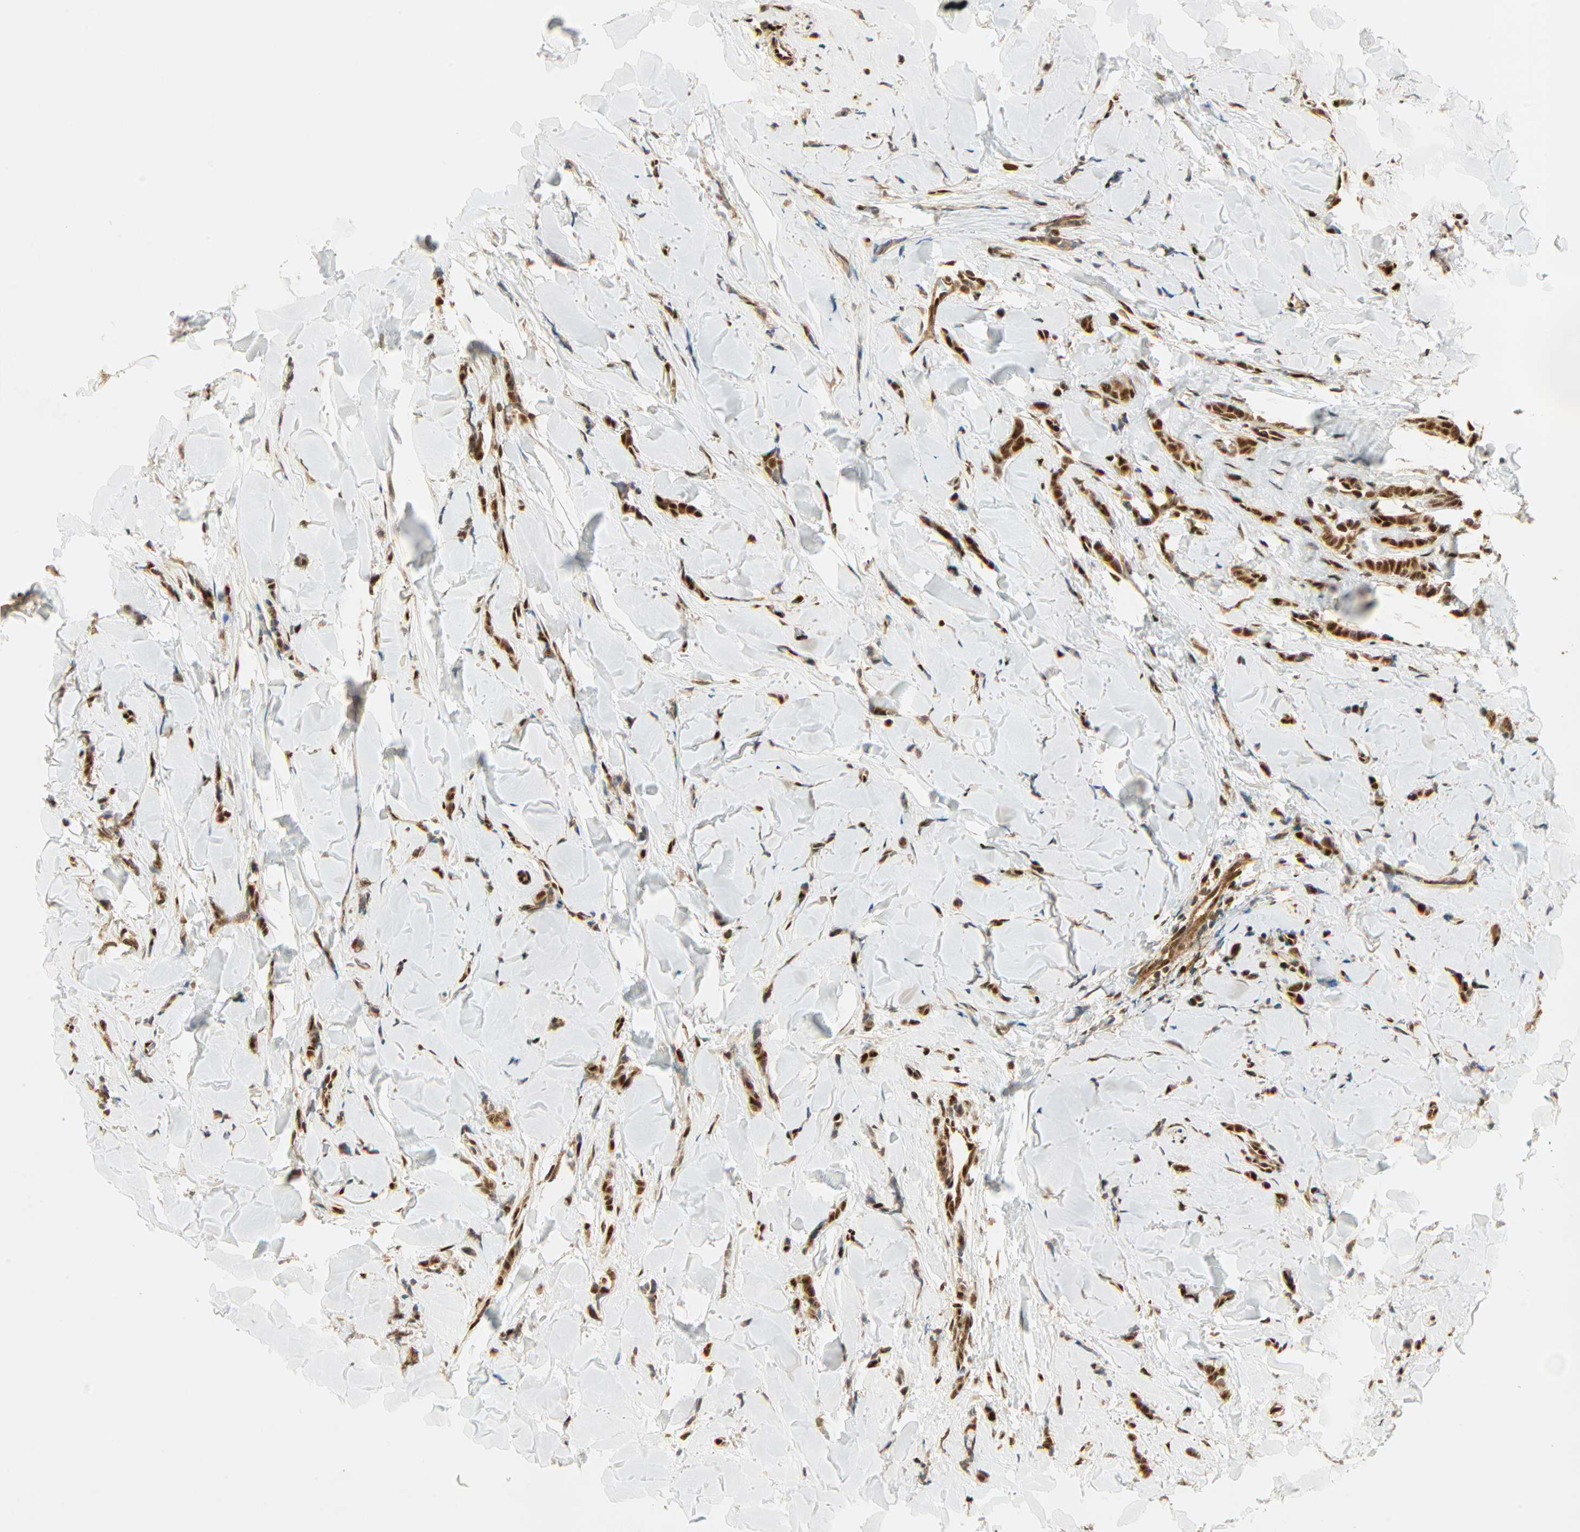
{"staining": {"intensity": "strong", "quantity": ">75%", "location": "cytoplasmic/membranous,nuclear"}, "tissue": "breast cancer", "cell_type": "Tumor cells", "image_type": "cancer", "snomed": [{"axis": "morphology", "description": "Lobular carcinoma"}, {"axis": "topography", "description": "Skin"}, {"axis": "topography", "description": "Breast"}], "caption": "A histopathology image showing strong cytoplasmic/membranous and nuclear staining in about >75% of tumor cells in breast lobular carcinoma, as visualized by brown immunohistochemical staining.", "gene": "PNPLA6", "patient": {"sex": "female", "age": 46}}